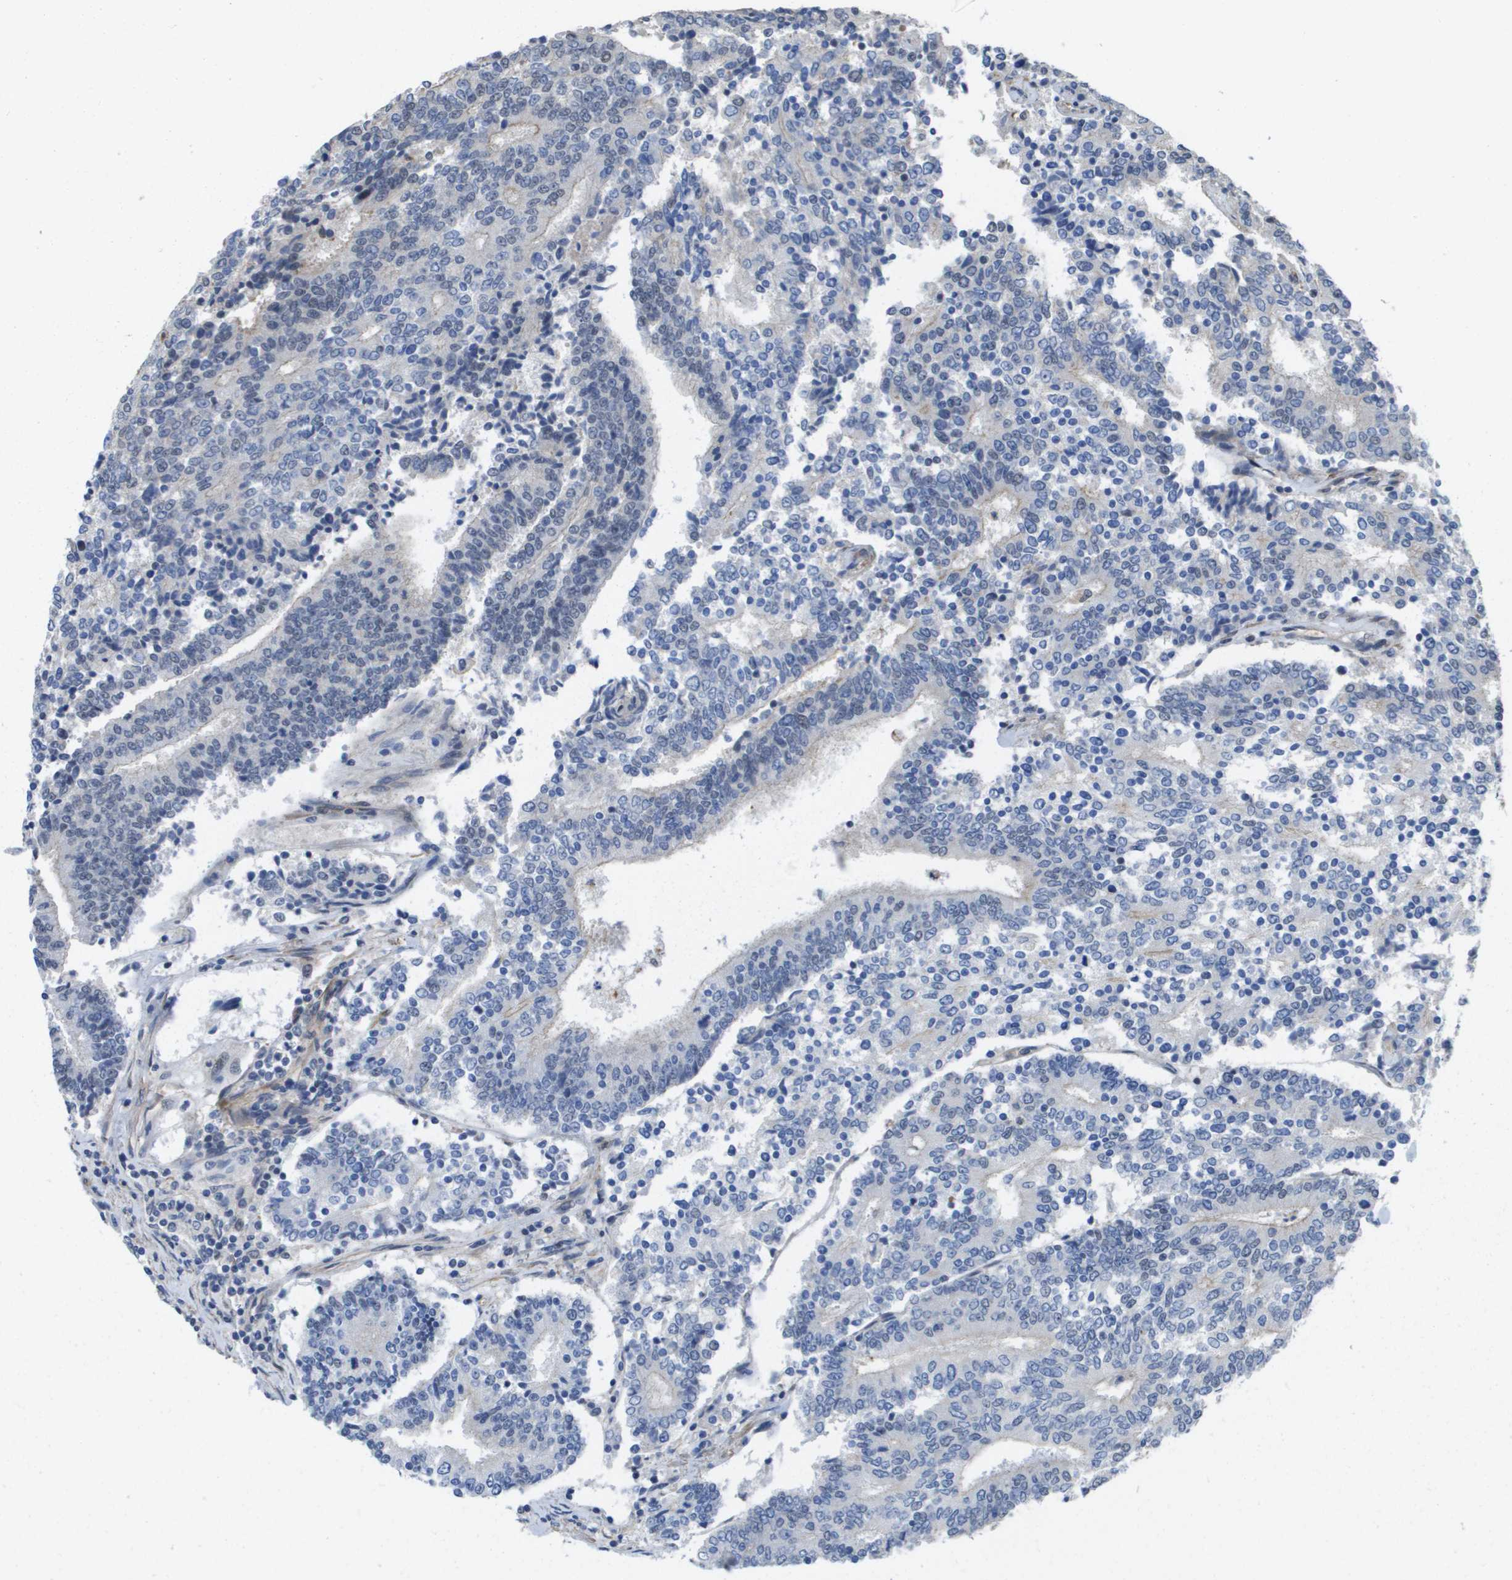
{"staining": {"intensity": "negative", "quantity": "none", "location": "none"}, "tissue": "prostate cancer", "cell_type": "Tumor cells", "image_type": "cancer", "snomed": [{"axis": "morphology", "description": "Normal tissue, NOS"}, {"axis": "morphology", "description": "Adenocarcinoma, High grade"}, {"axis": "topography", "description": "Prostate"}, {"axis": "topography", "description": "Seminal veicle"}], "caption": "This is an IHC histopathology image of human prostate high-grade adenocarcinoma. There is no positivity in tumor cells.", "gene": "RNF112", "patient": {"sex": "male", "age": 55}}